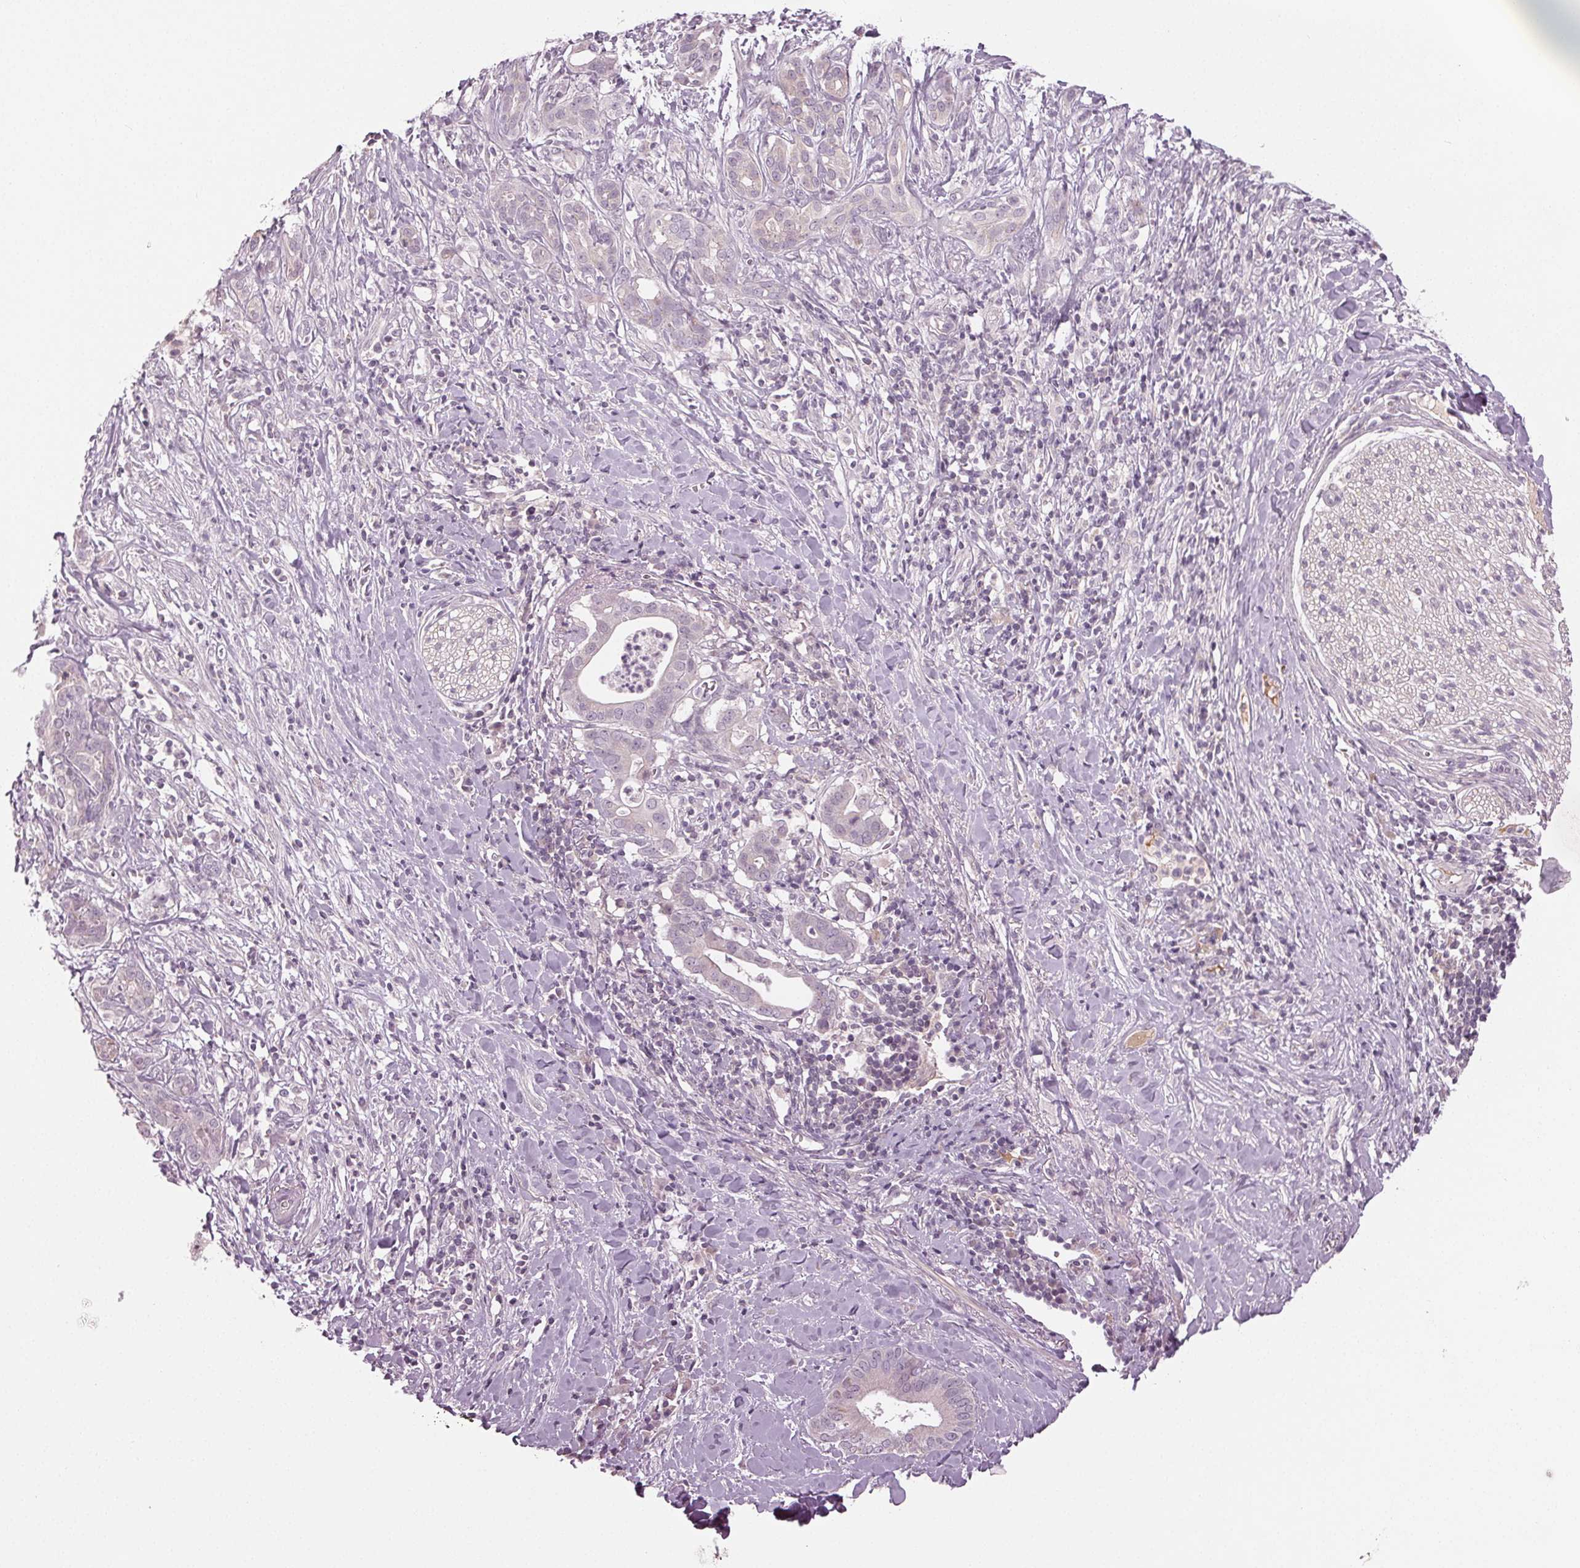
{"staining": {"intensity": "negative", "quantity": "none", "location": "none"}, "tissue": "pancreatic cancer", "cell_type": "Tumor cells", "image_type": "cancer", "snomed": [{"axis": "morphology", "description": "Adenocarcinoma, NOS"}, {"axis": "topography", "description": "Pancreas"}], "caption": "This is an immunohistochemistry photomicrograph of pancreatic cancer (adenocarcinoma). There is no expression in tumor cells.", "gene": "ZNF605", "patient": {"sex": "male", "age": 61}}